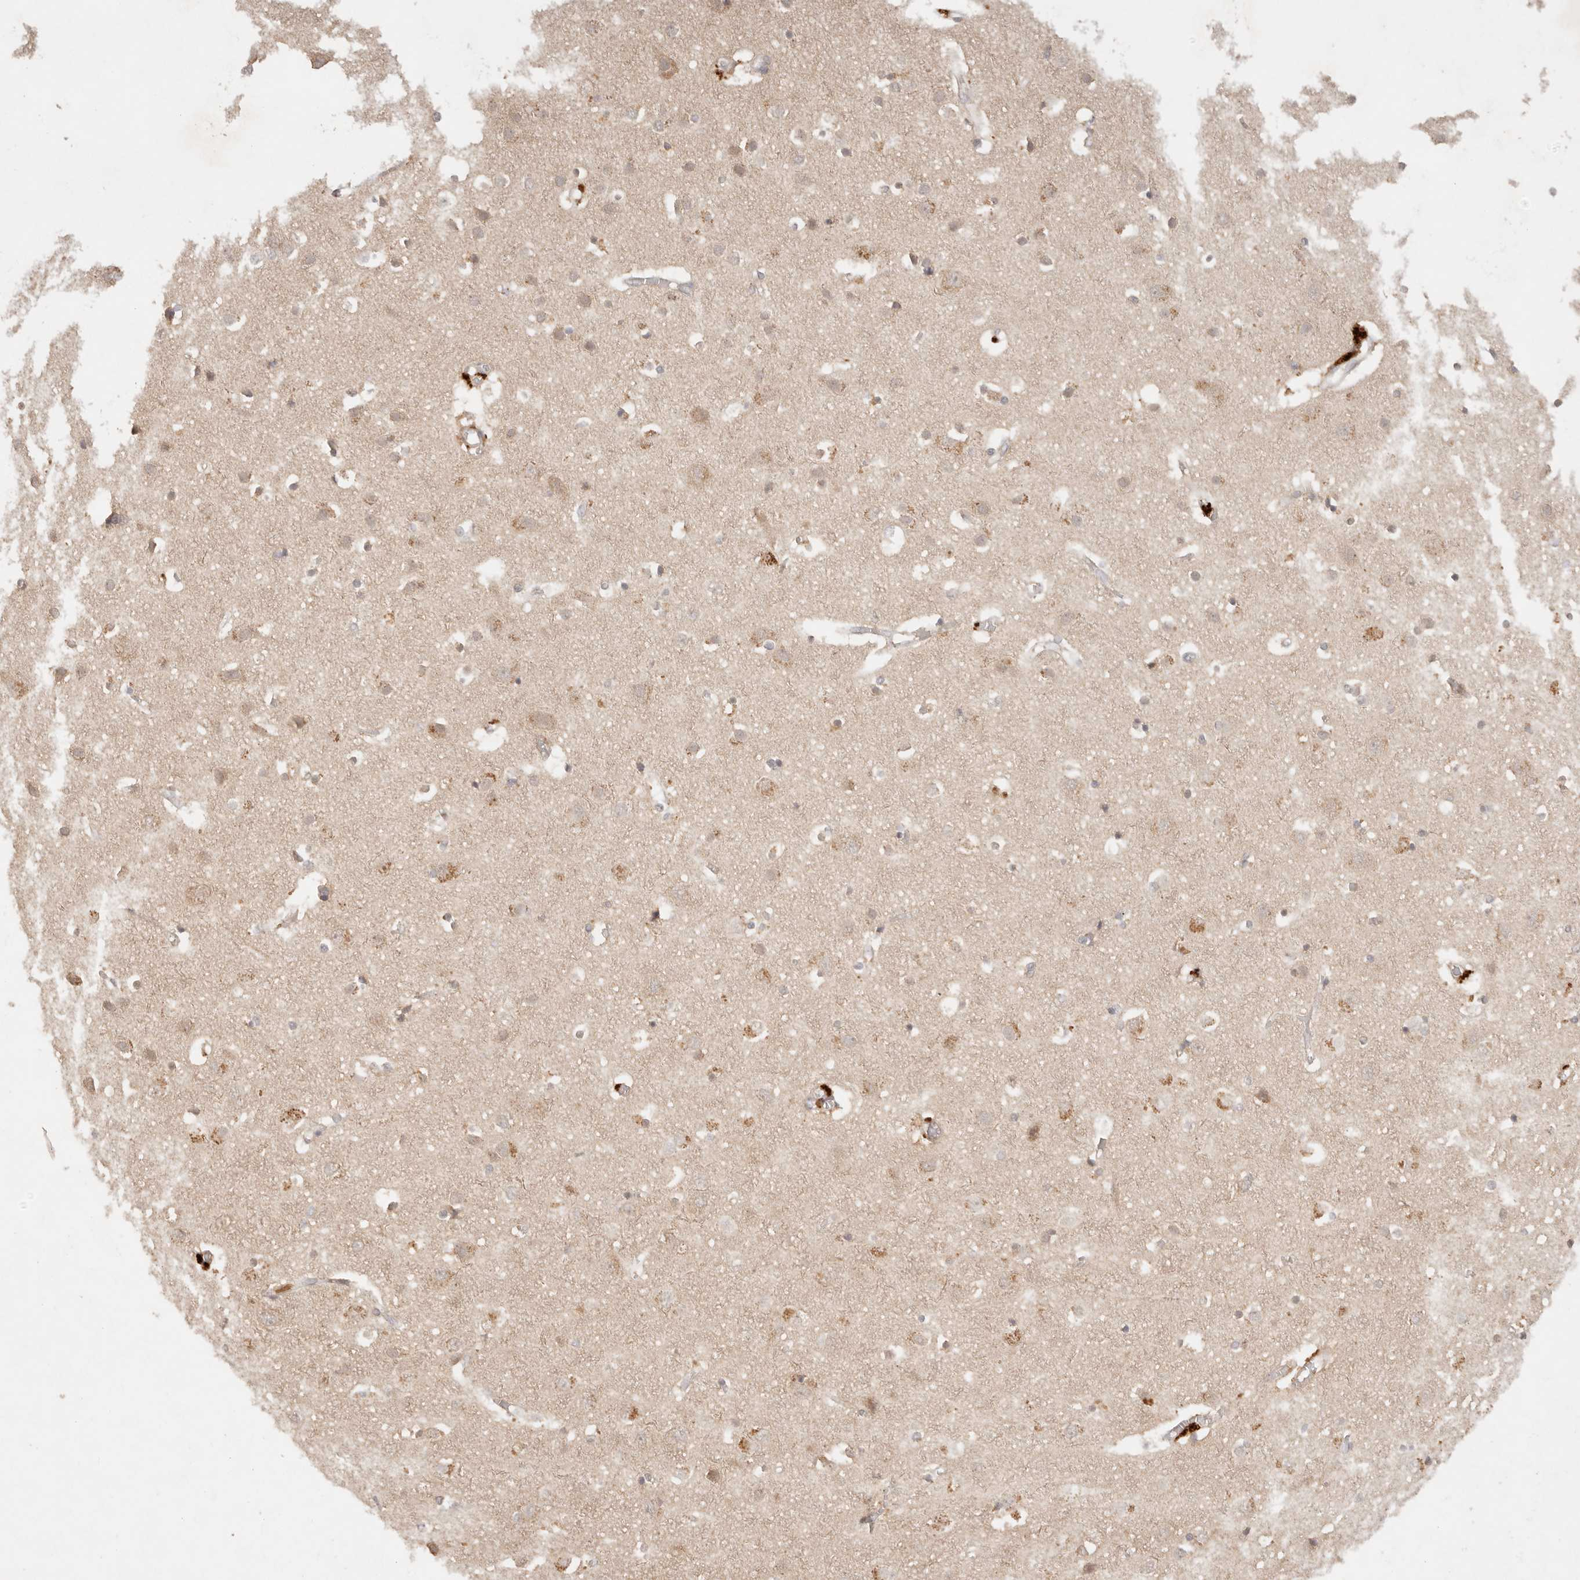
{"staining": {"intensity": "moderate", "quantity": "25%-75%", "location": "cytoplasmic/membranous"}, "tissue": "cerebral cortex", "cell_type": "Endothelial cells", "image_type": "normal", "snomed": [{"axis": "morphology", "description": "Normal tissue, NOS"}, {"axis": "topography", "description": "Cerebral cortex"}], "caption": "Brown immunohistochemical staining in benign human cerebral cortex exhibits moderate cytoplasmic/membranous positivity in approximately 25%-75% of endothelial cells.", "gene": "PHLDA3", "patient": {"sex": "male", "age": 54}}